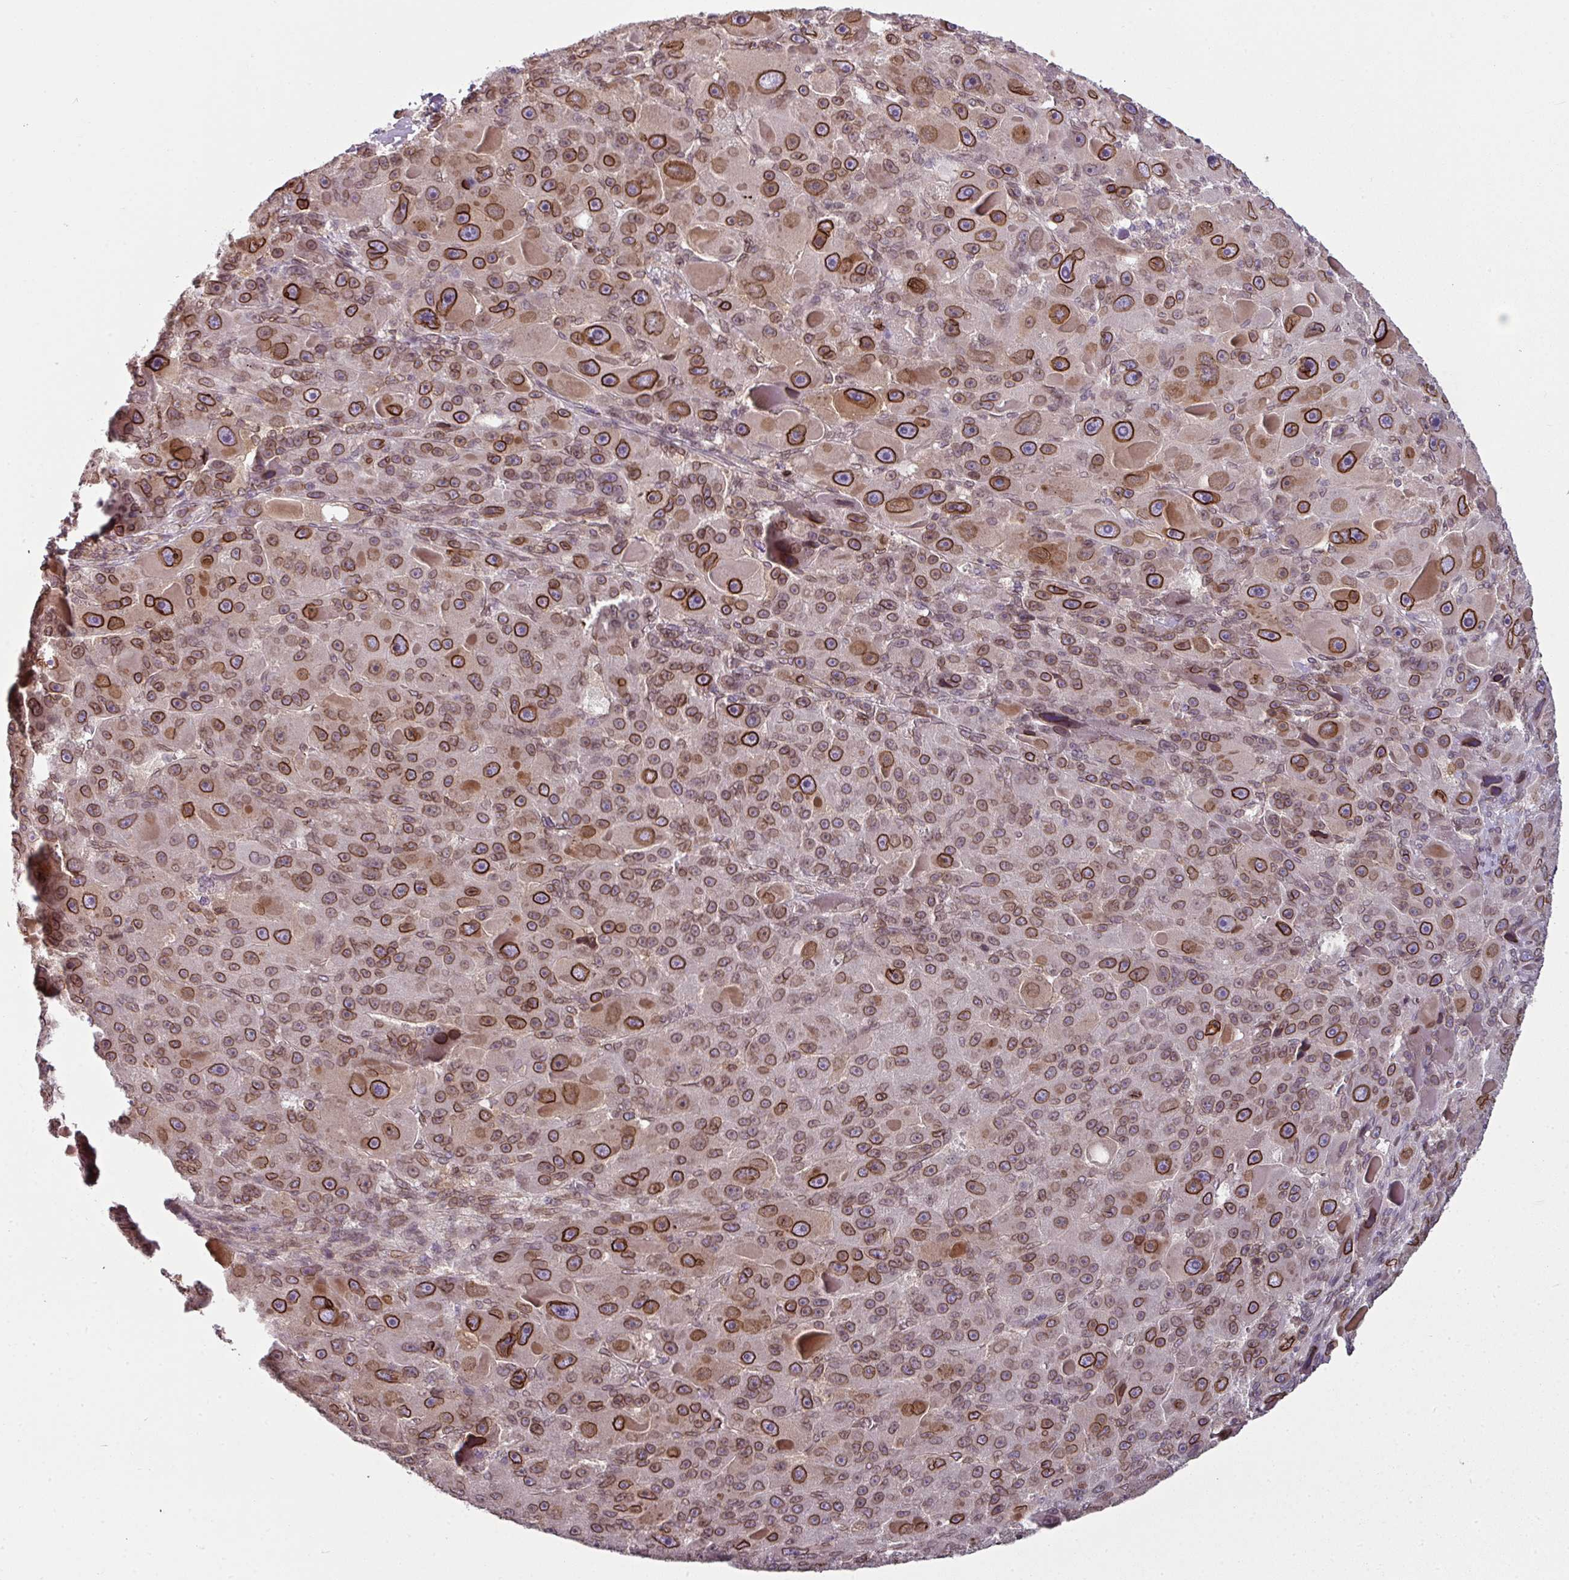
{"staining": {"intensity": "strong", "quantity": ">75%", "location": "cytoplasmic/membranous,nuclear"}, "tissue": "liver cancer", "cell_type": "Tumor cells", "image_type": "cancer", "snomed": [{"axis": "morphology", "description": "Carcinoma, Hepatocellular, NOS"}, {"axis": "topography", "description": "Liver"}], "caption": "Protein expression analysis of human liver cancer (hepatocellular carcinoma) reveals strong cytoplasmic/membranous and nuclear positivity in about >75% of tumor cells.", "gene": "RANGAP1", "patient": {"sex": "male", "age": 76}}